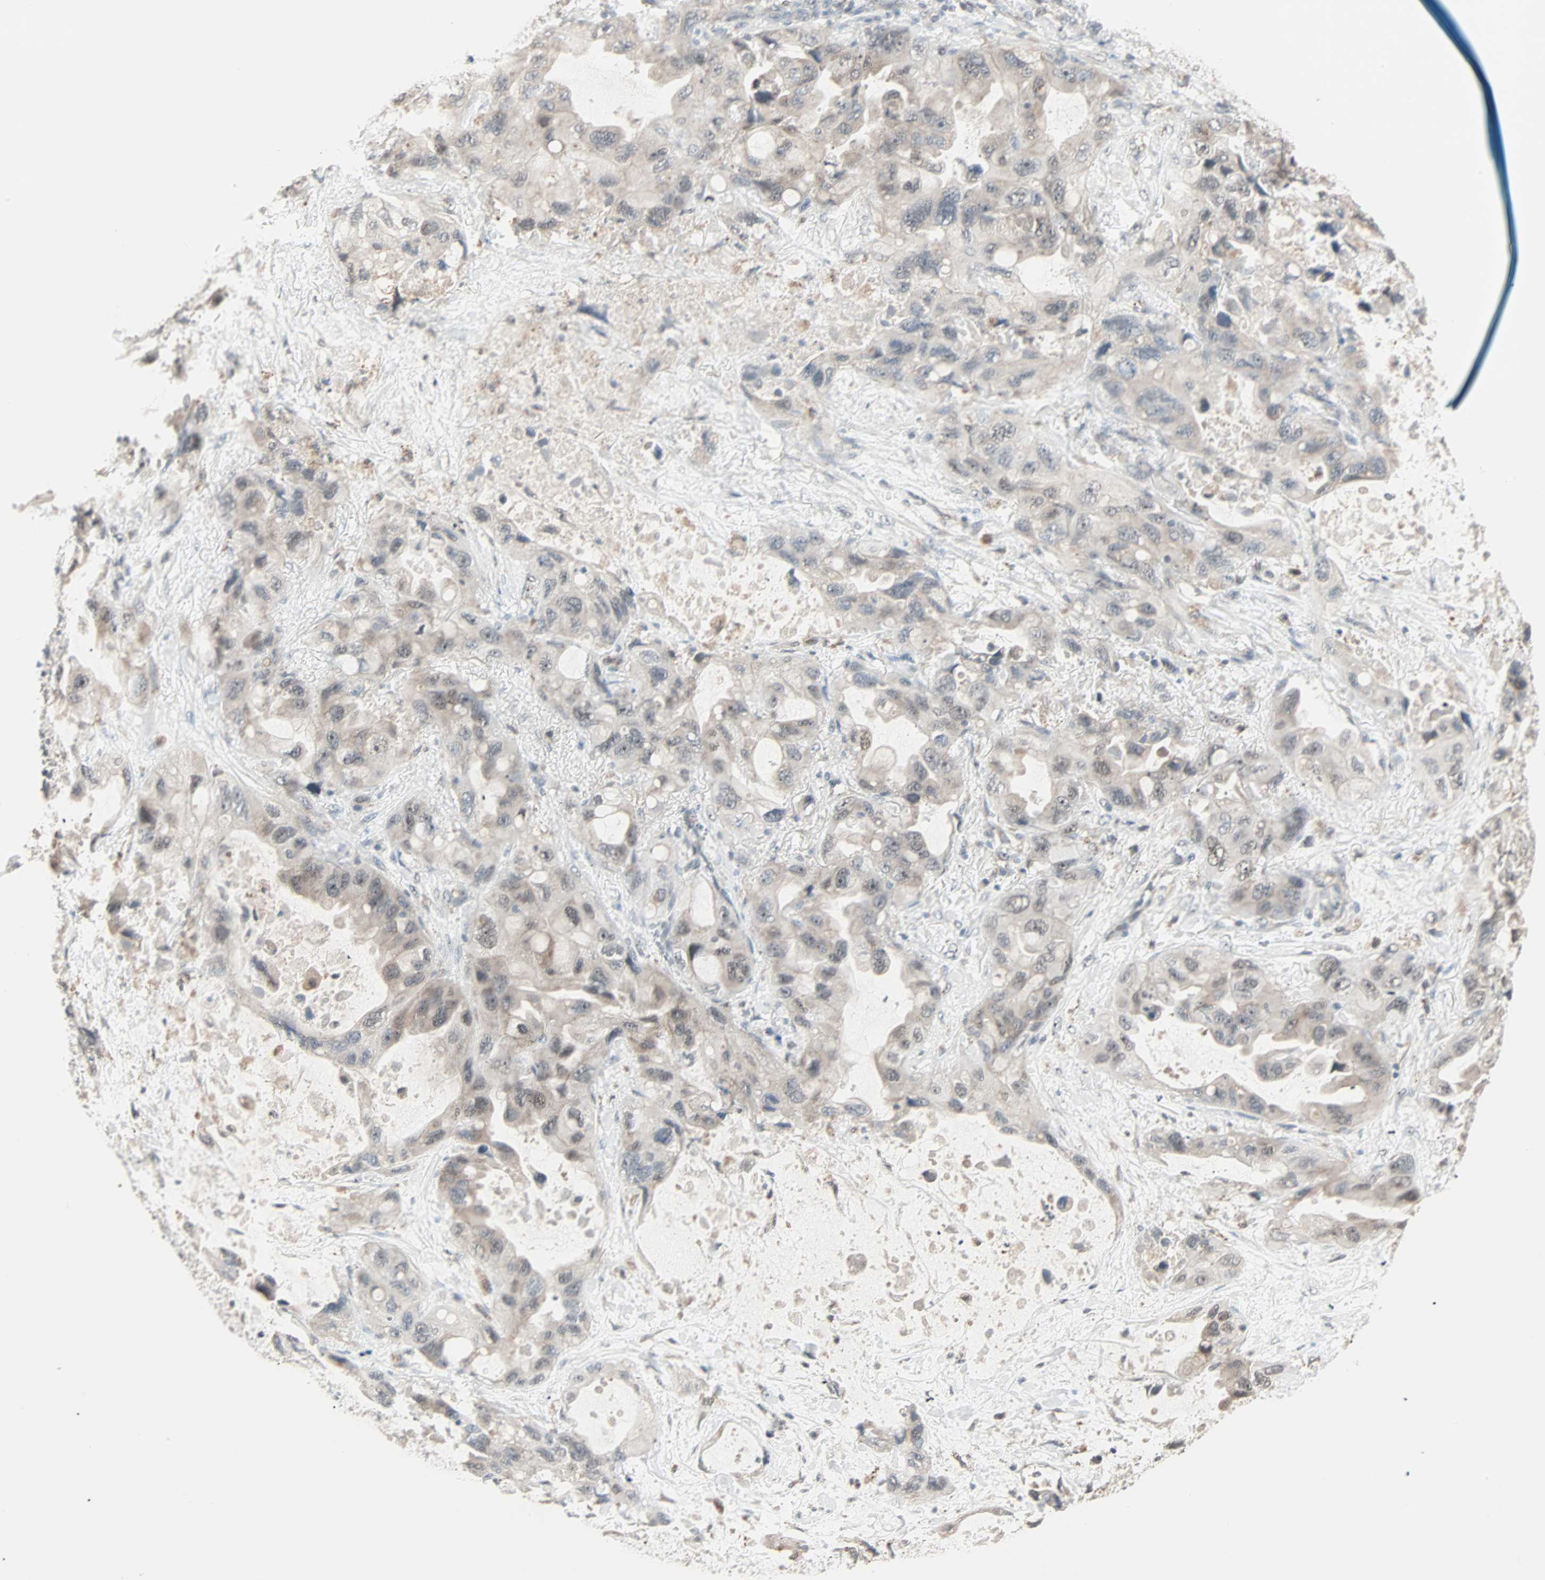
{"staining": {"intensity": "weak", "quantity": "25%-75%", "location": "cytoplasmic/membranous"}, "tissue": "lung cancer", "cell_type": "Tumor cells", "image_type": "cancer", "snomed": [{"axis": "morphology", "description": "Squamous cell carcinoma, NOS"}, {"axis": "topography", "description": "Lung"}], "caption": "Lung squamous cell carcinoma tissue displays weak cytoplasmic/membranous staining in about 25%-75% of tumor cells The staining was performed using DAB to visualize the protein expression in brown, while the nuclei were stained in blue with hematoxylin (Magnification: 20x).", "gene": "KDM4A", "patient": {"sex": "female", "age": 73}}